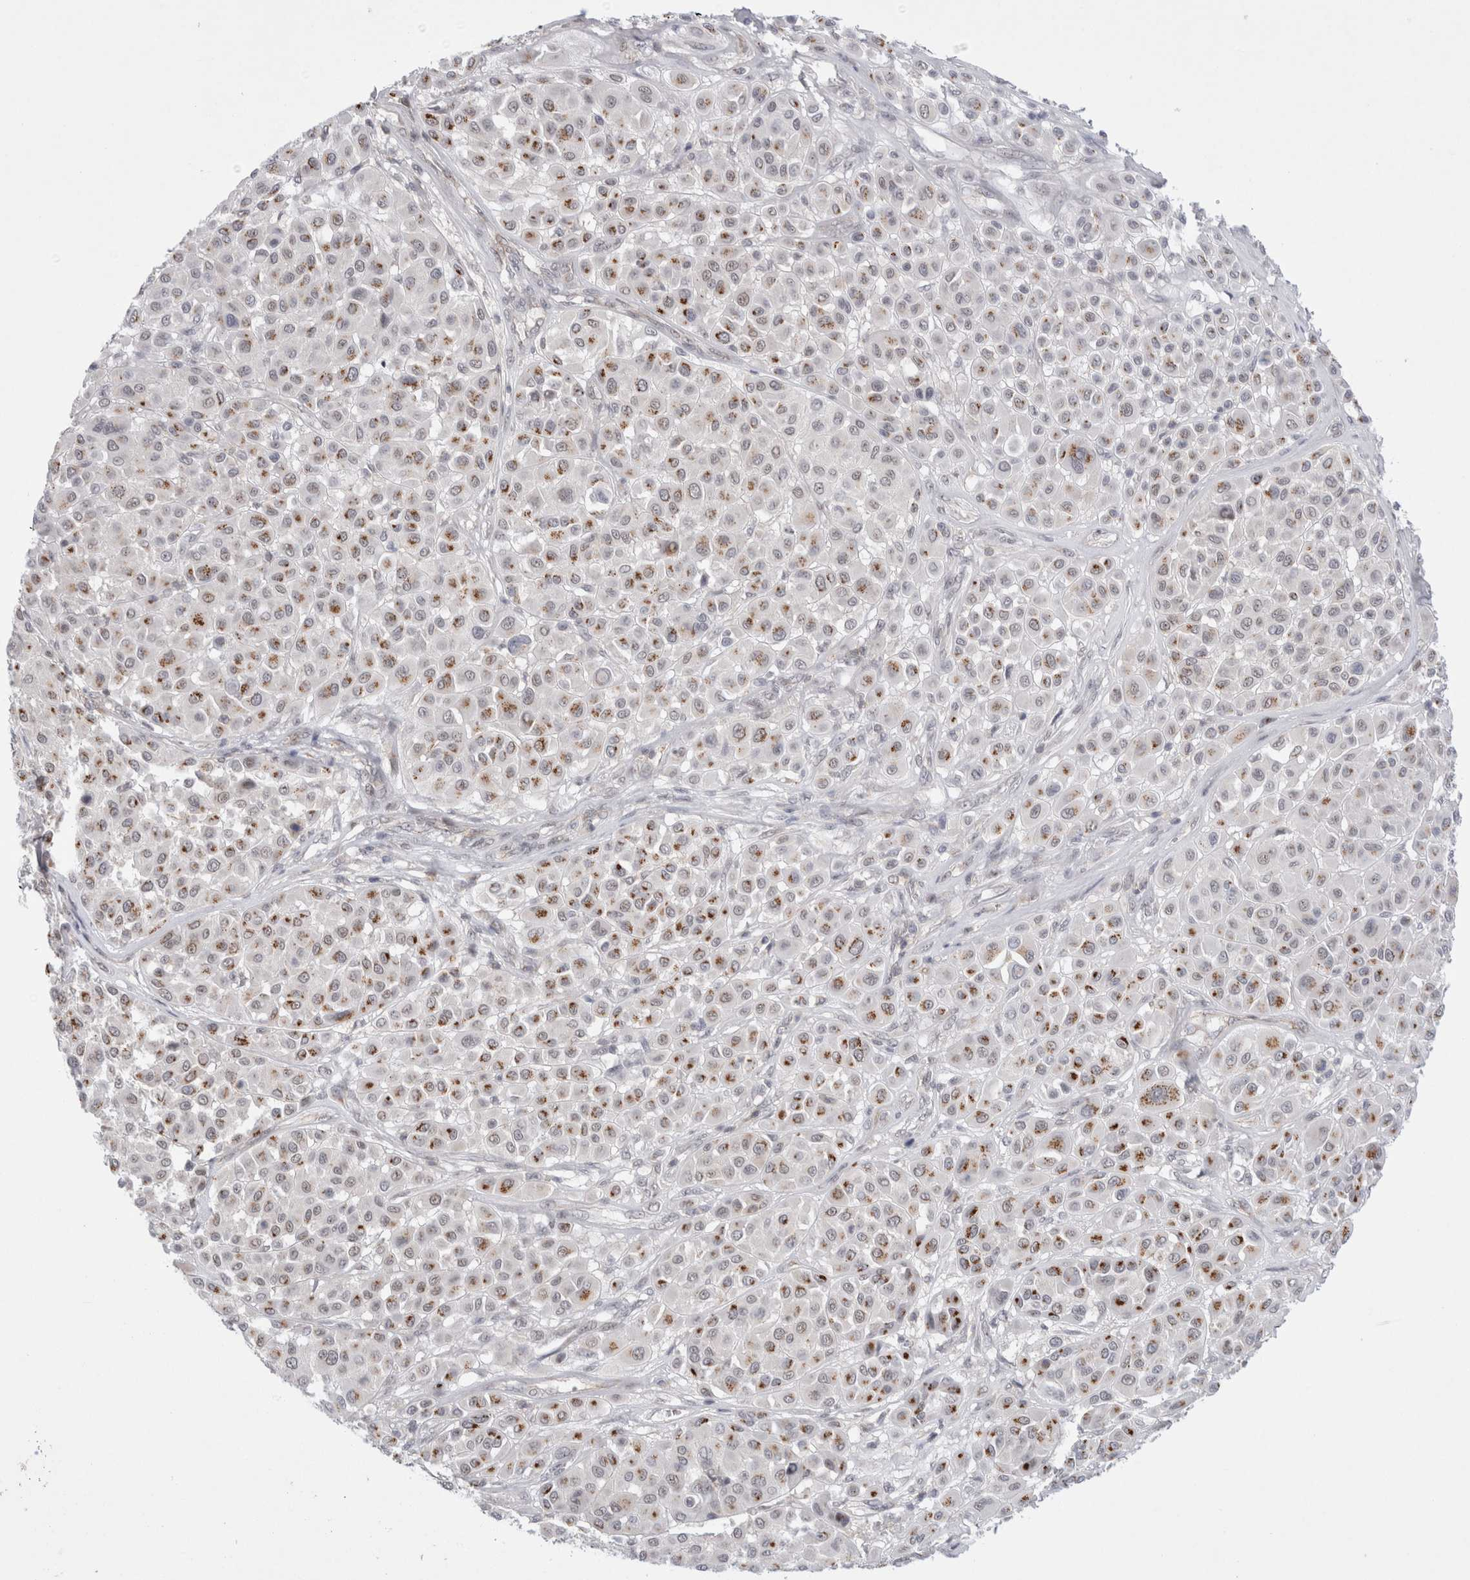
{"staining": {"intensity": "moderate", "quantity": ">75%", "location": "cytoplasmic/membranous"}, "tissue": "melanoma", "cell_type": "Tumor cells", "image_type": "cancer", "snomed": [{"axis": "morphology", "description": "Malignant melanoma, Metastatic site"}, {"axis": "topography", "description": "Soft tissue"}], "caption": "A histopathology image showing moderate cytoplasmic/membranous positivity in about >75% of tumor cells in malignant melanoma (metastatic site), as visualized by brown immunohistochemical staining.", "gene": "CERS5", "patient": {"sex": "male", "age": 41}}